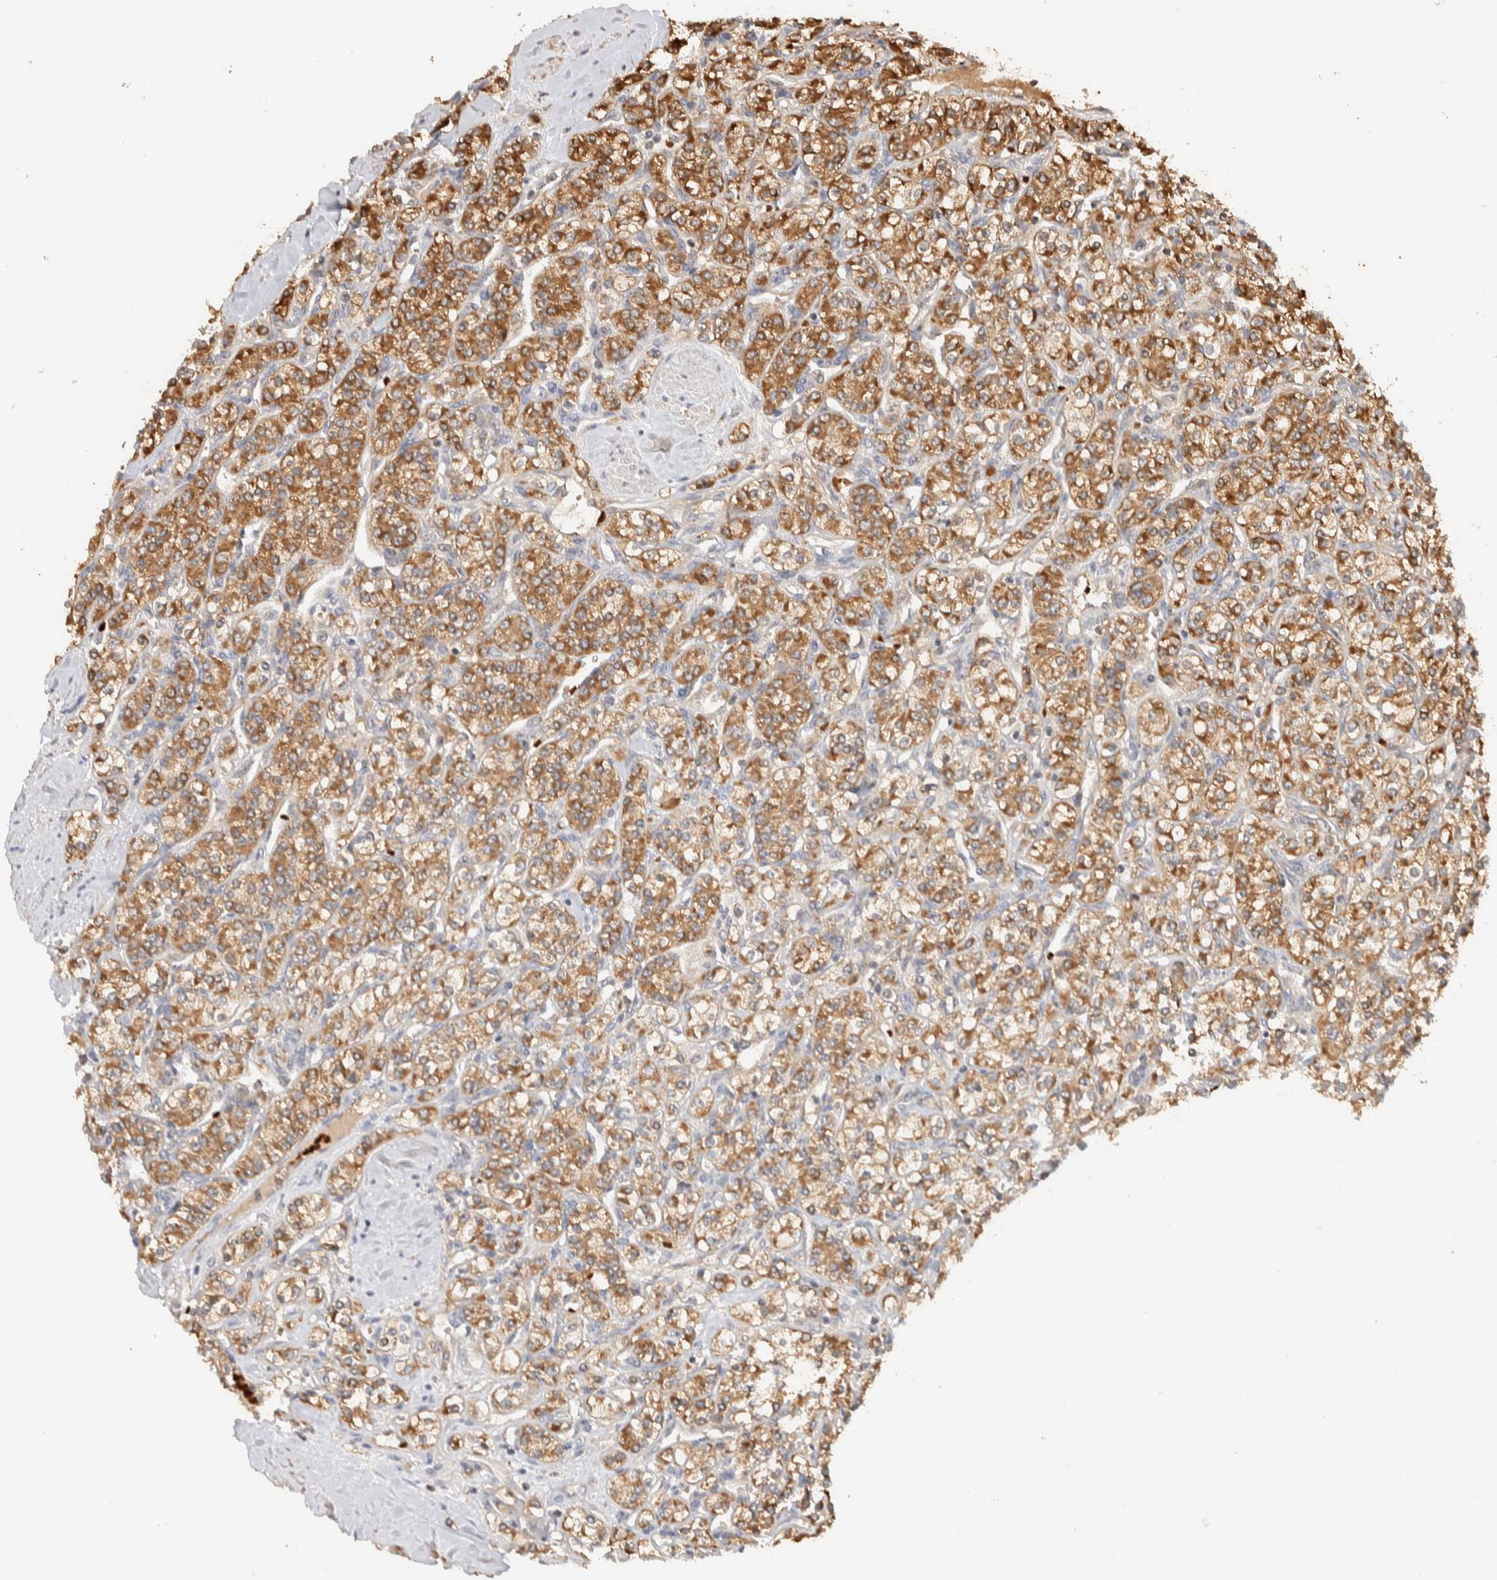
{"staining": {"intensity": "moderate", "quantity": ">75%", "location": "cytoplasmic/membranous"}, "tissue": "renal cancer", "cell_type": "Tumor cells", "image_type": "cancer", "snomed": [{"axis": "morphology", "description": "Adenocarcinoma, NOS"}, {"axis": "topography", "description": "Kidney"}], "caption": "Immunohistochemical staining of renal cancer (adenocarcinoma) demonstrates medium levels of moderate cytoplasmic/membranous positivity in about >75% of tumor cells.", "gene": "TTI2", "patient": {"sex": "male", "age": 77}}